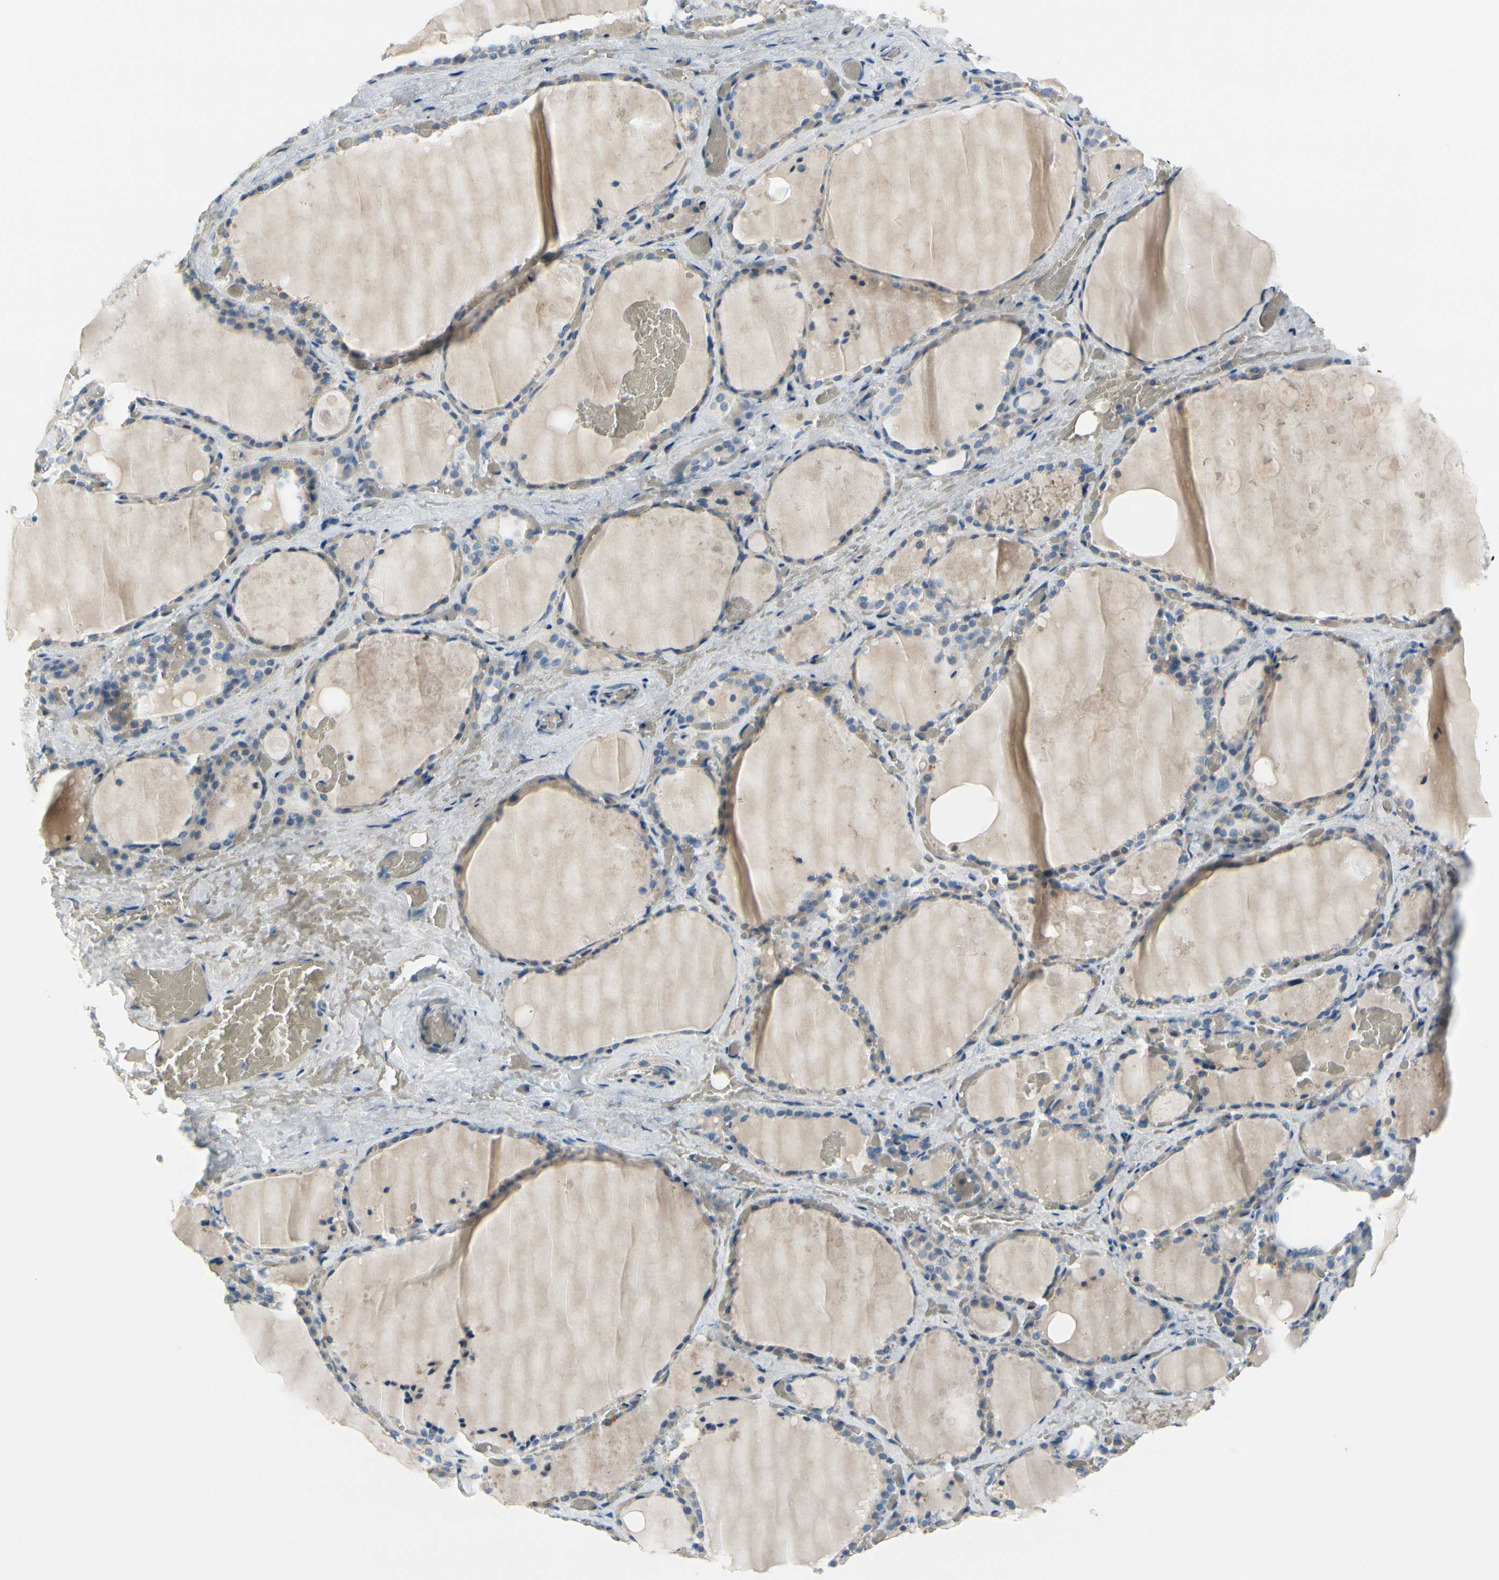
{"staining": {"intensity": "weak", "quantity": ">75%", "location": "cytoplasmic/membranous"}, "tissue": "thyroid gland", "cell_type": "Glandular cells", "image_type": "normal", "snomed": [{"axis": "morphology", "description": "Normal tissue, NOS"}, {"axis": "topography", "description": "Thyroid gland"}], "caption": "DAB (3,3'-diaminobenzidine) immunohistochemical staining of unremarkable human thyroid gland shows weak cytoplasmic/membranous protein staining in approximately >75% of glandular cells. The staining was performed using DAB to visualize the protein expression in brown, while the nuclei were stained in blue with hematoxylin (Magnification: 20x).", "gene": "FCER2", "patient": {"sex": "male", "age": 61}}